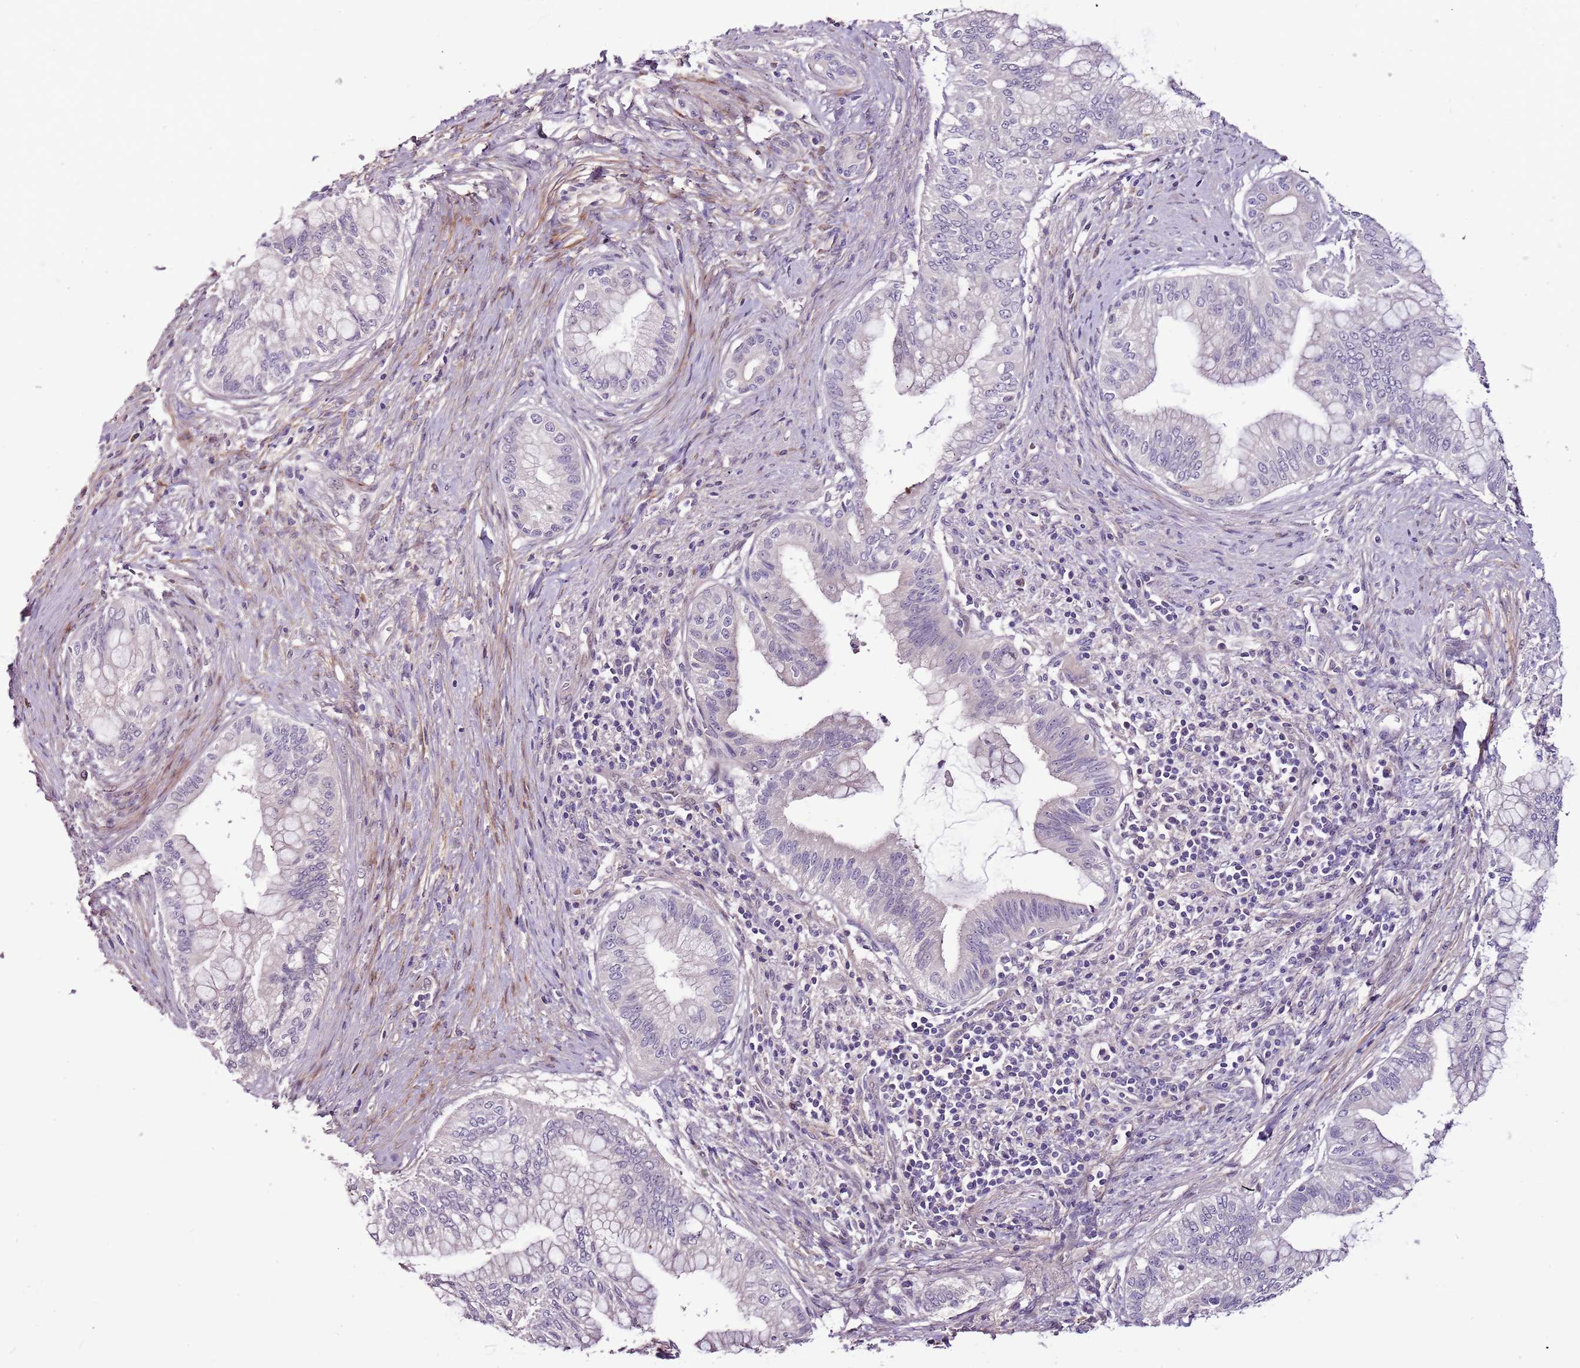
{"staining": {"intensity": "negative", "quantity": "none", "location": "none"}, "tissue": "pancreatic cancer", "cell_type": "Tumor cells", "image_type": "cancer", "snomed": [{"axis": "morphology", "description": "Adenocarcinoma, NOS"}, {"axis": "topography", "description": "Pancreas"}], "caption": "This is a image of IHC staining of pancreatic cancer, which shows no staining in tumor cells.", "gene": "NKX2-3", "patient": {"sex": "male", "age": 46}}